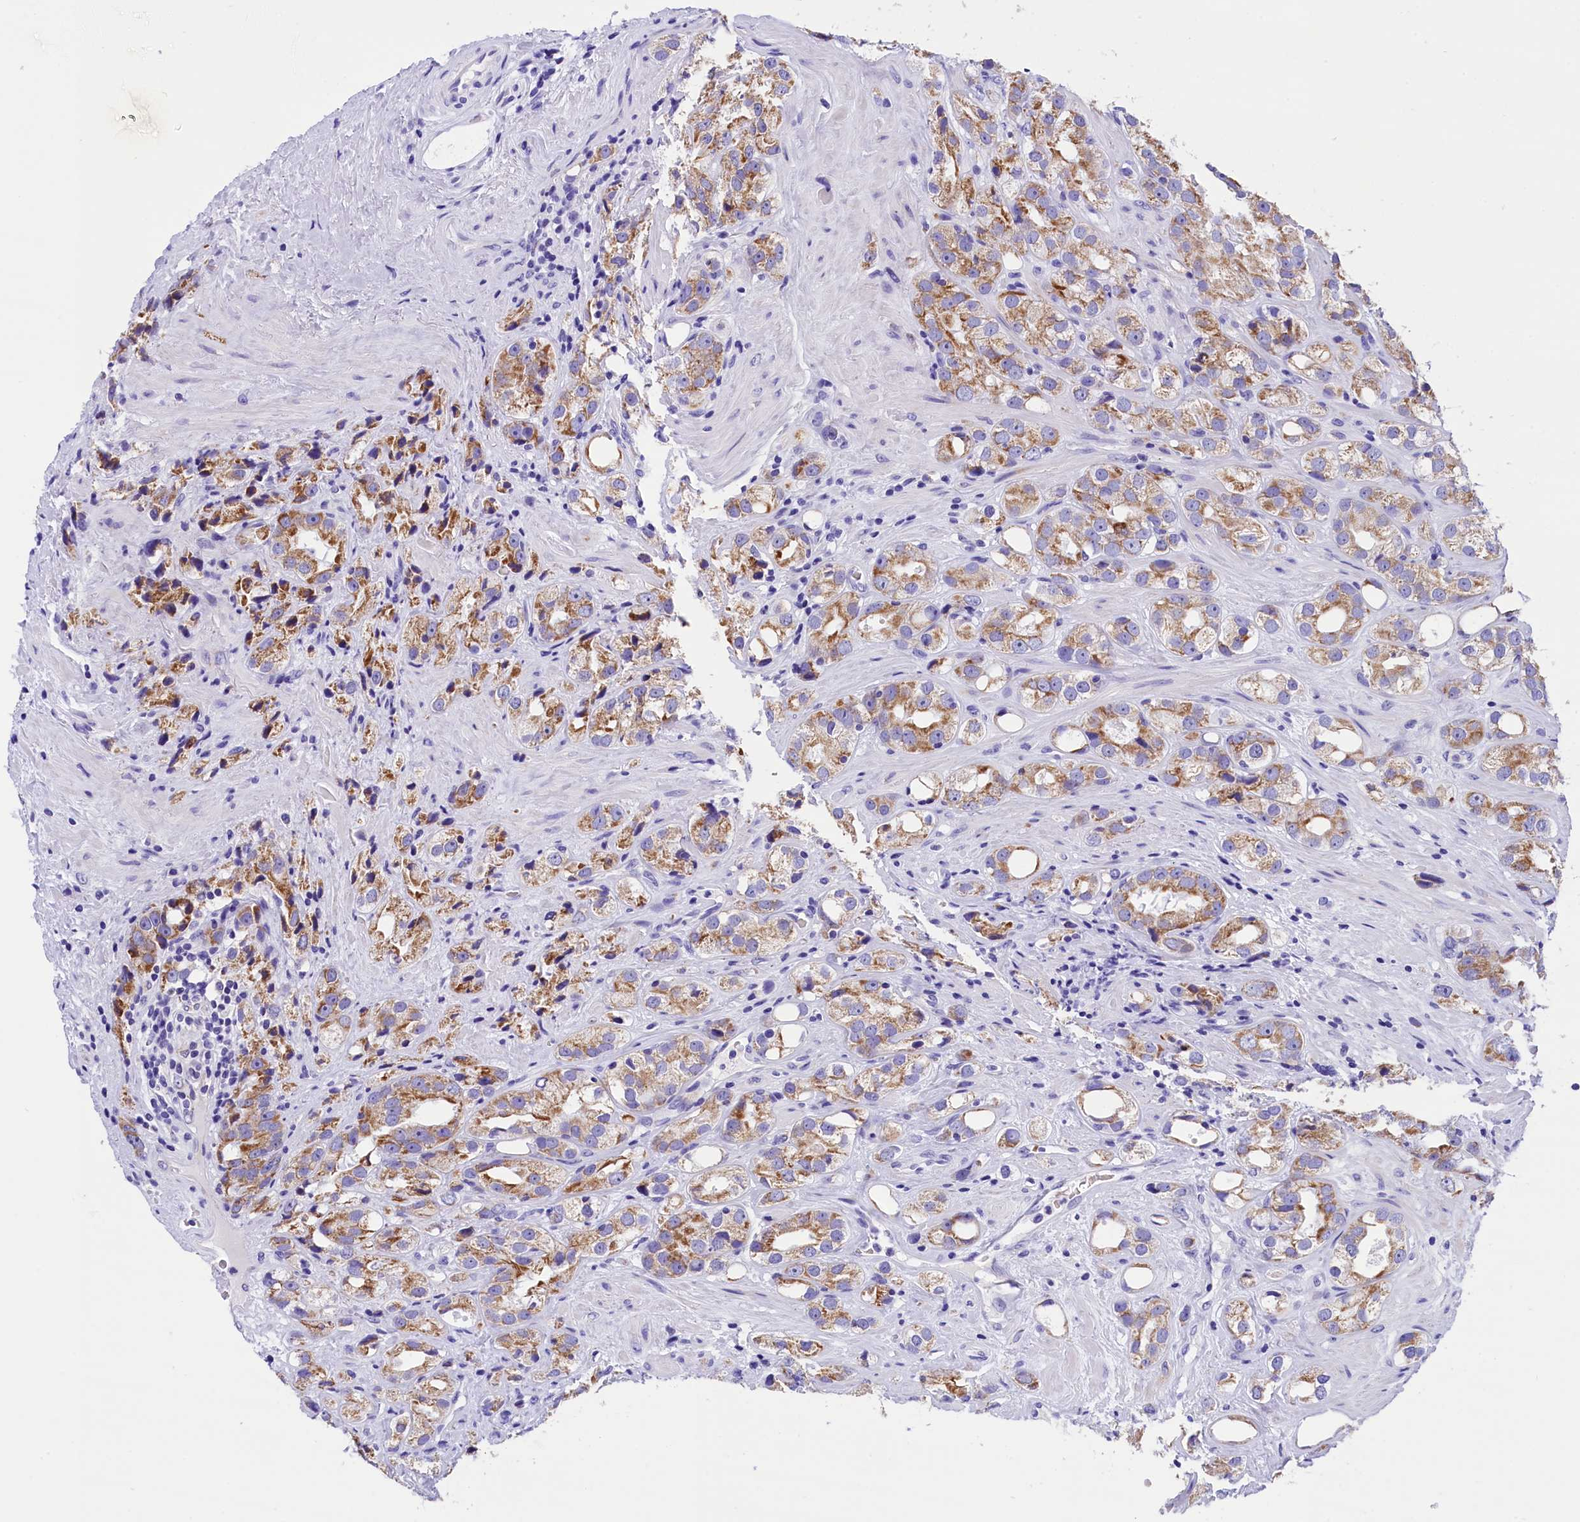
{"staining": {"intensity": "moderate", "quantity": ">75%", "location": "cytoplasmic/membranous"}, "tissue": "prostate cancer", "cell_type": "Tumor cells", "image_type": "cancer", "snomed": [{"axis": "morphology", "description": "Adenocarcinoma, NOS"}, {"axis": "topography", "description": "Prostate"}], "caption": "Moderate cytoplasmic/membranous protein expression is present in about >75% of tumor cells in prostate cancer. (brown staining indicates protein expression, while blue staining denotes nuclei).", "gene": "ABAT", "patient": {"sex": "male", "age": 79}}